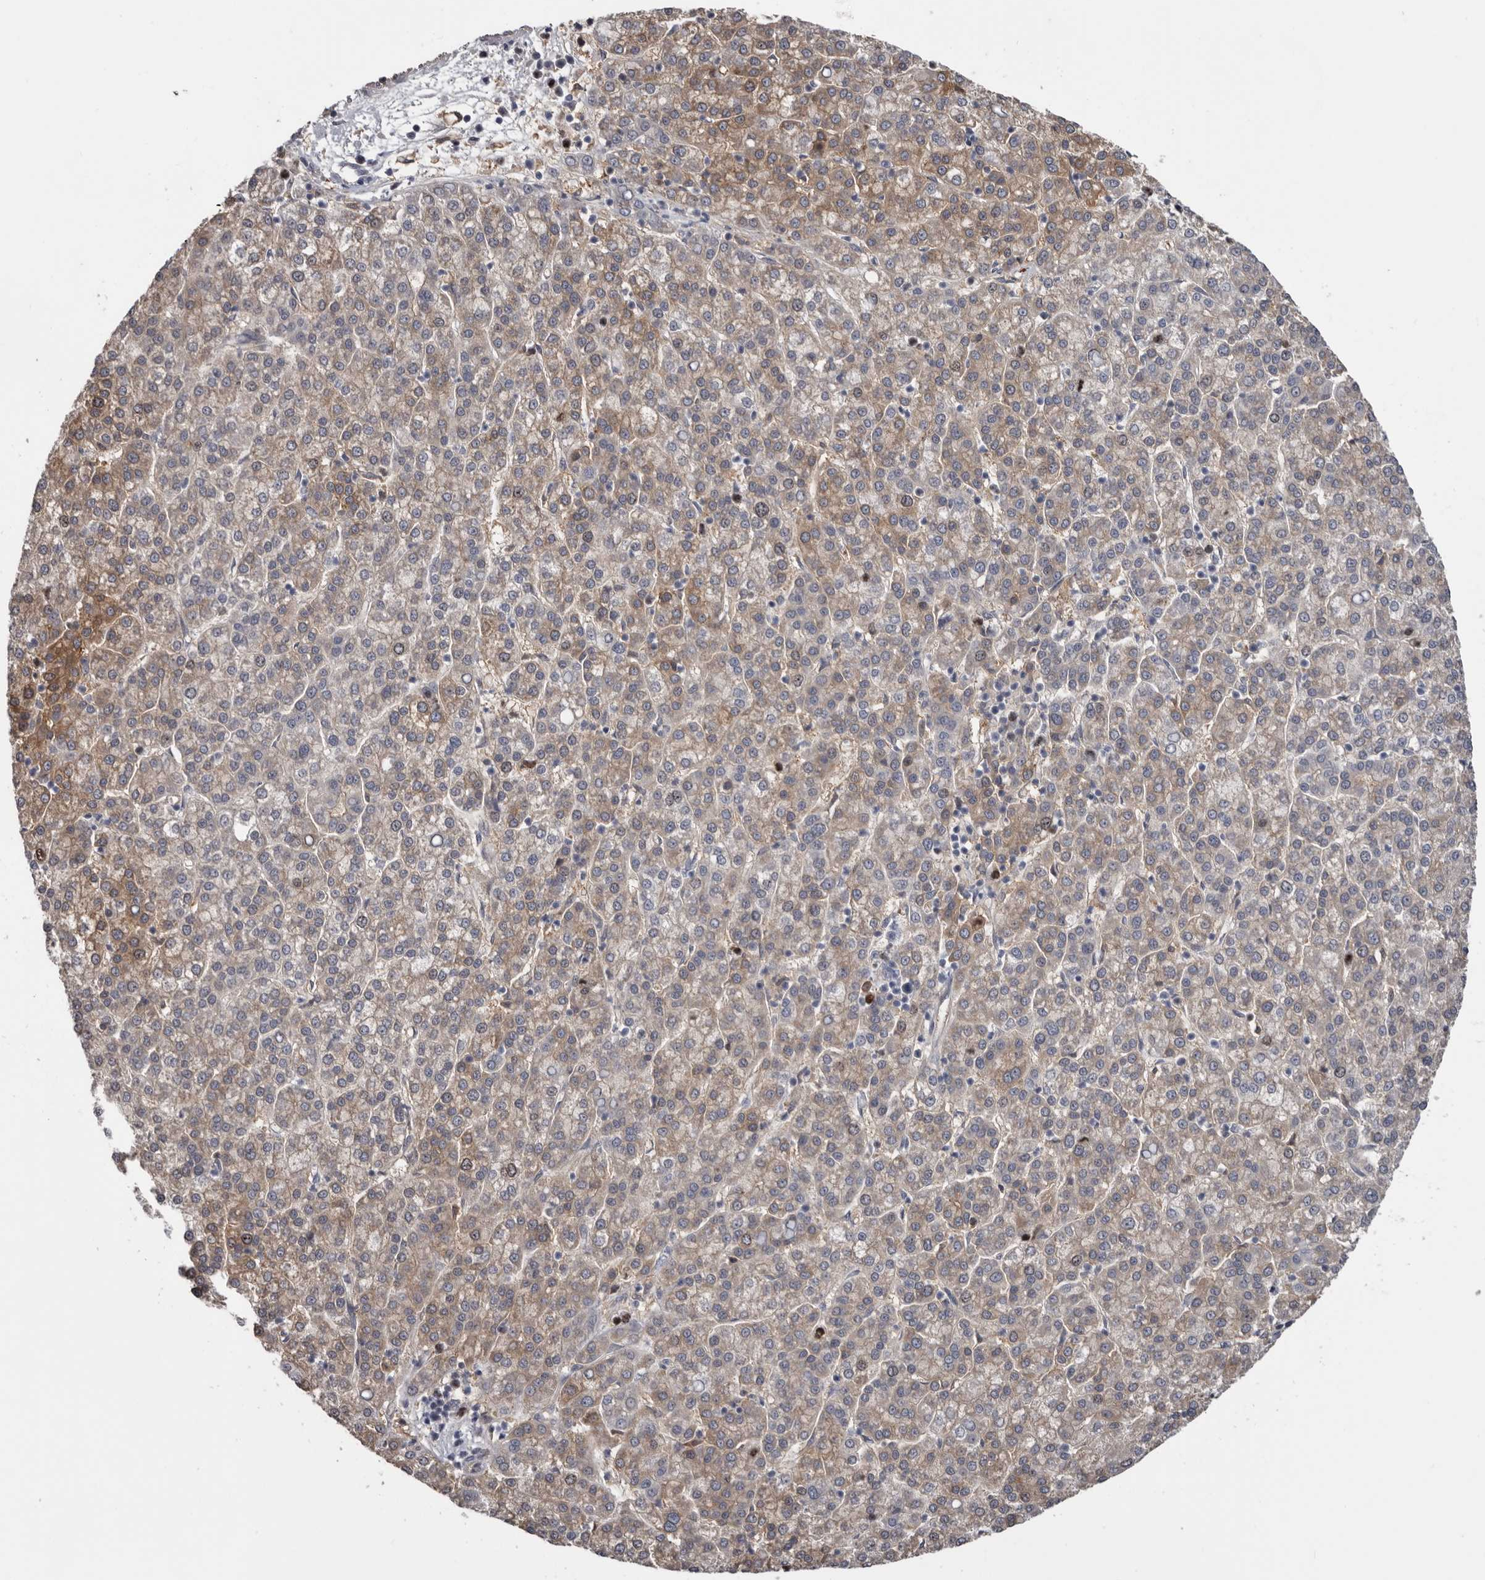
{"staining": {"intensity": "weak", "quantity": "25%-75%", "location": "cytoplasmic/membranous"}, "tissue": "liver cancer", "cell_type": "Tumor cells", "image_type": "cancer", "snomed": [{"axis": "morphology", "description": "Carcinoma, Hepatocellular, NOS"}, {"axis": "topography", "description": "Liver"}], "caption": "Immunohistochemistry (IHC) of hepatocellular carcinoma (liver) demonstrates low levels of weak cytoplasmic/membranous positivity in approximately 25%-75% of tumor cells. The staining was performed using DAB (3,3'-diaminobenzidine) to visualize the protein expression in brown, while the nuclei were stained in blue with hematoxylin (Magnification: 20x).", "gene": "CDCA8", "patient": {"sex": "female", "age": 58}}